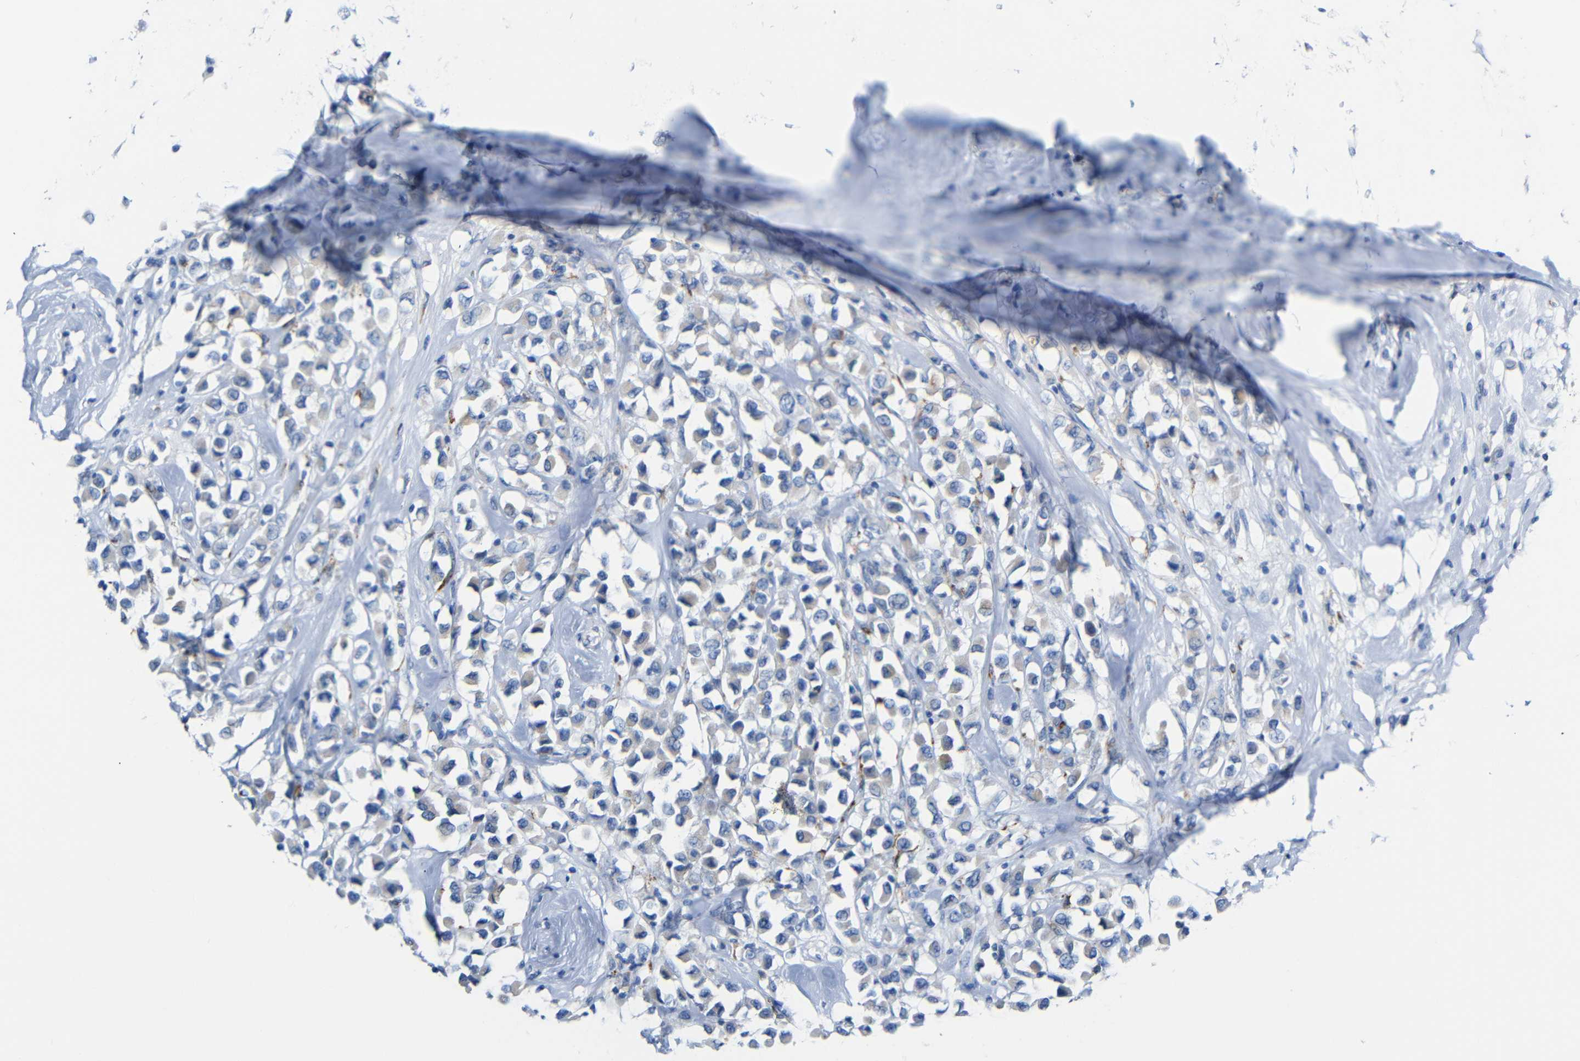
{"staining": {"intensity": "negative", "quantity": "none", "location": "none"}, "tissue": "breast cancer", "cell_type": "Tumor cells", "image_type": "cancer", "snomed": [{"axis": "morphology", "description": "Duct carcinoma"}, {"axis": "topography", "description": "Breast"}], "caption": "Immunohistochemistry image of breast cancer stained for a protein (brown), which reveals no positivity in tumor cells.", "gene": "C15orf48", "patient": {"sex": "female", "age": 61}}